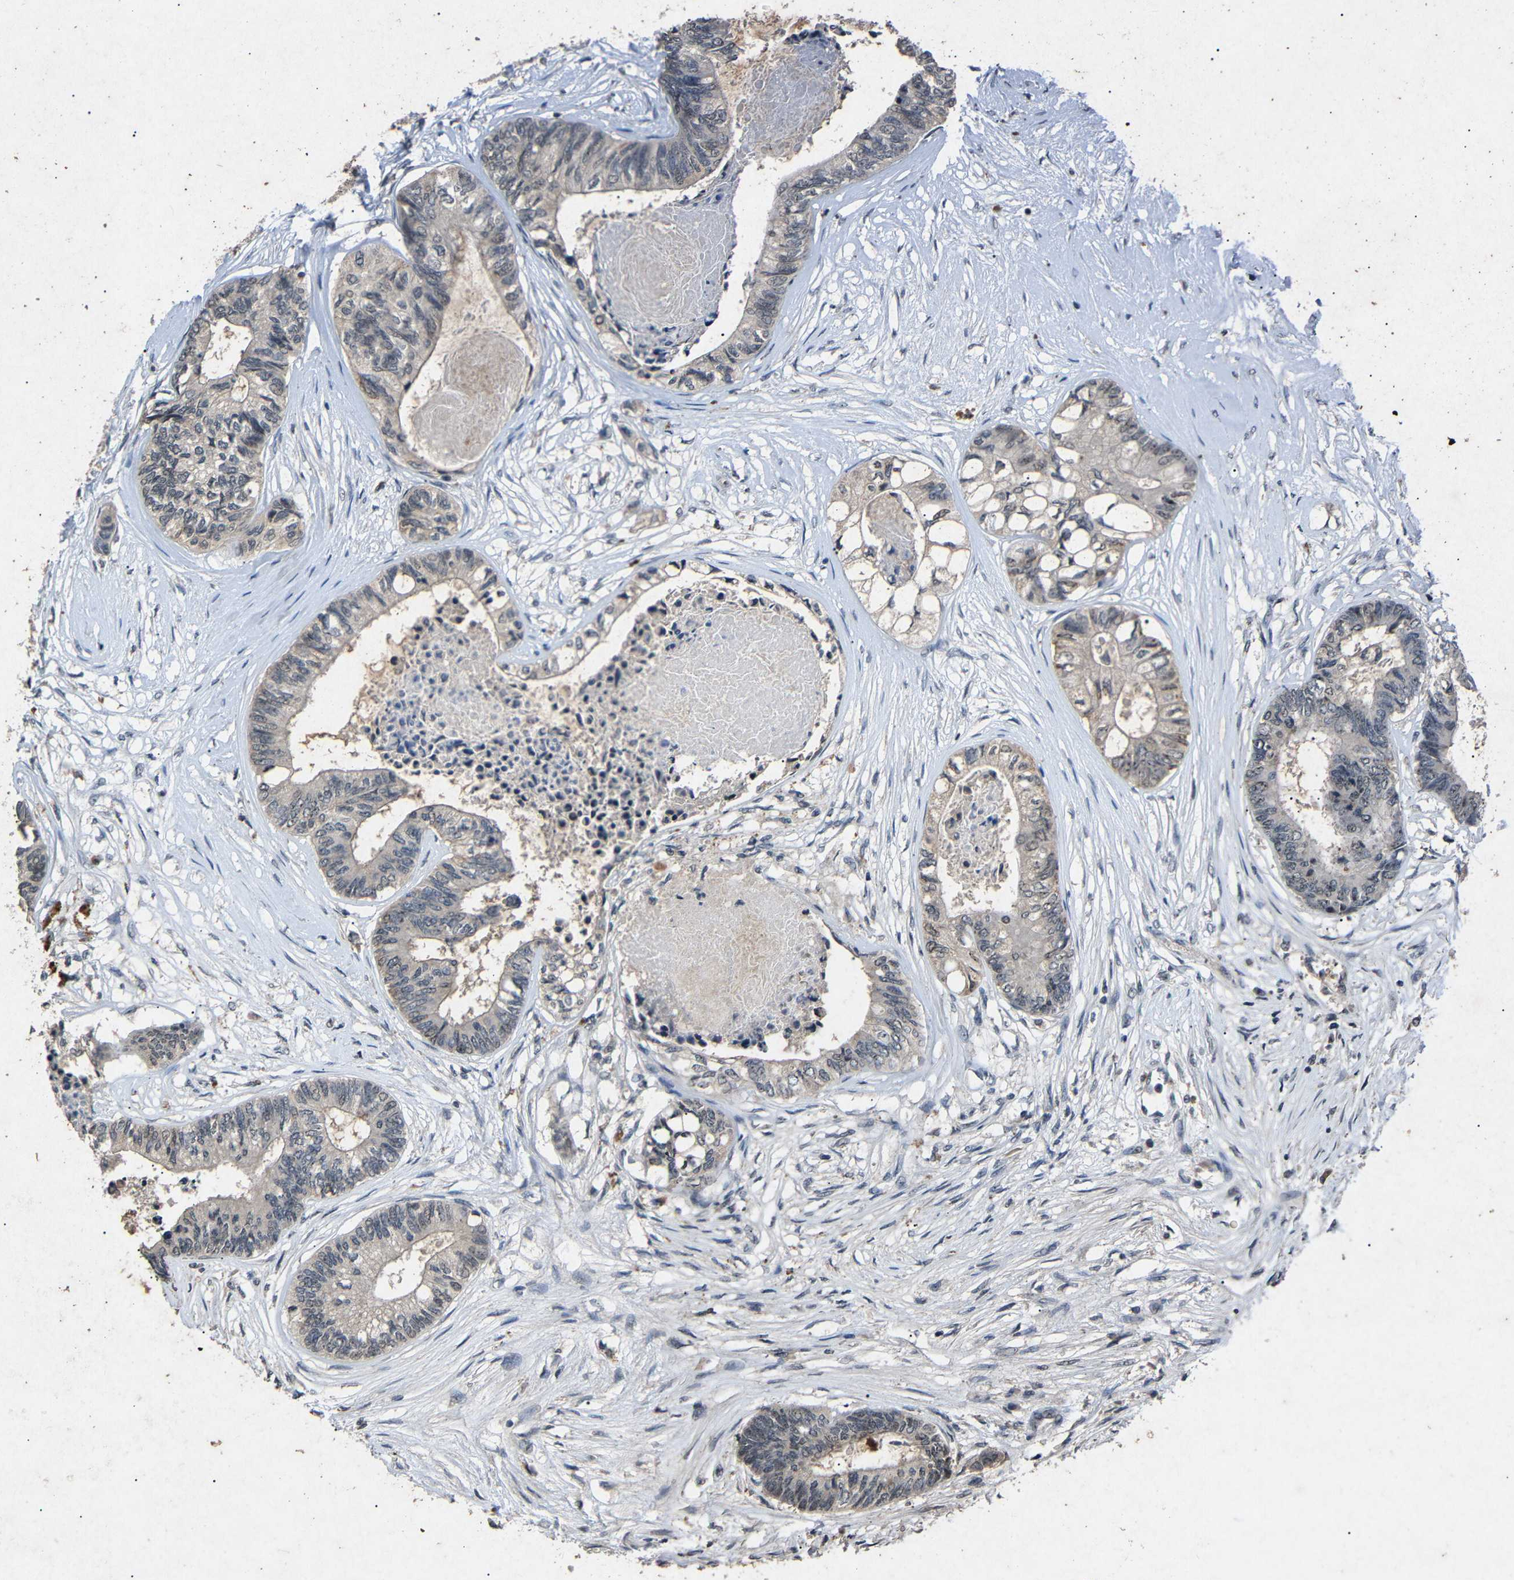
{"staining": {"intensity": "negative", "quantity": "none", "location": "none"}, "tissue": "colorectal cancer", "cell_type": "Tumor cells", "image_type": "cancer", "snomed": [{"axis": "morphology", "description": "Adenocarcinoma, NOS"}, {"axis": "topography", "description": "Rectum"}], "caption": "Tumor cells are negative for brown protein staining in colorectal cancer (adenocarcinoma).", "gene": "PARN", "patient": {"sex": "male", "age": 63}}